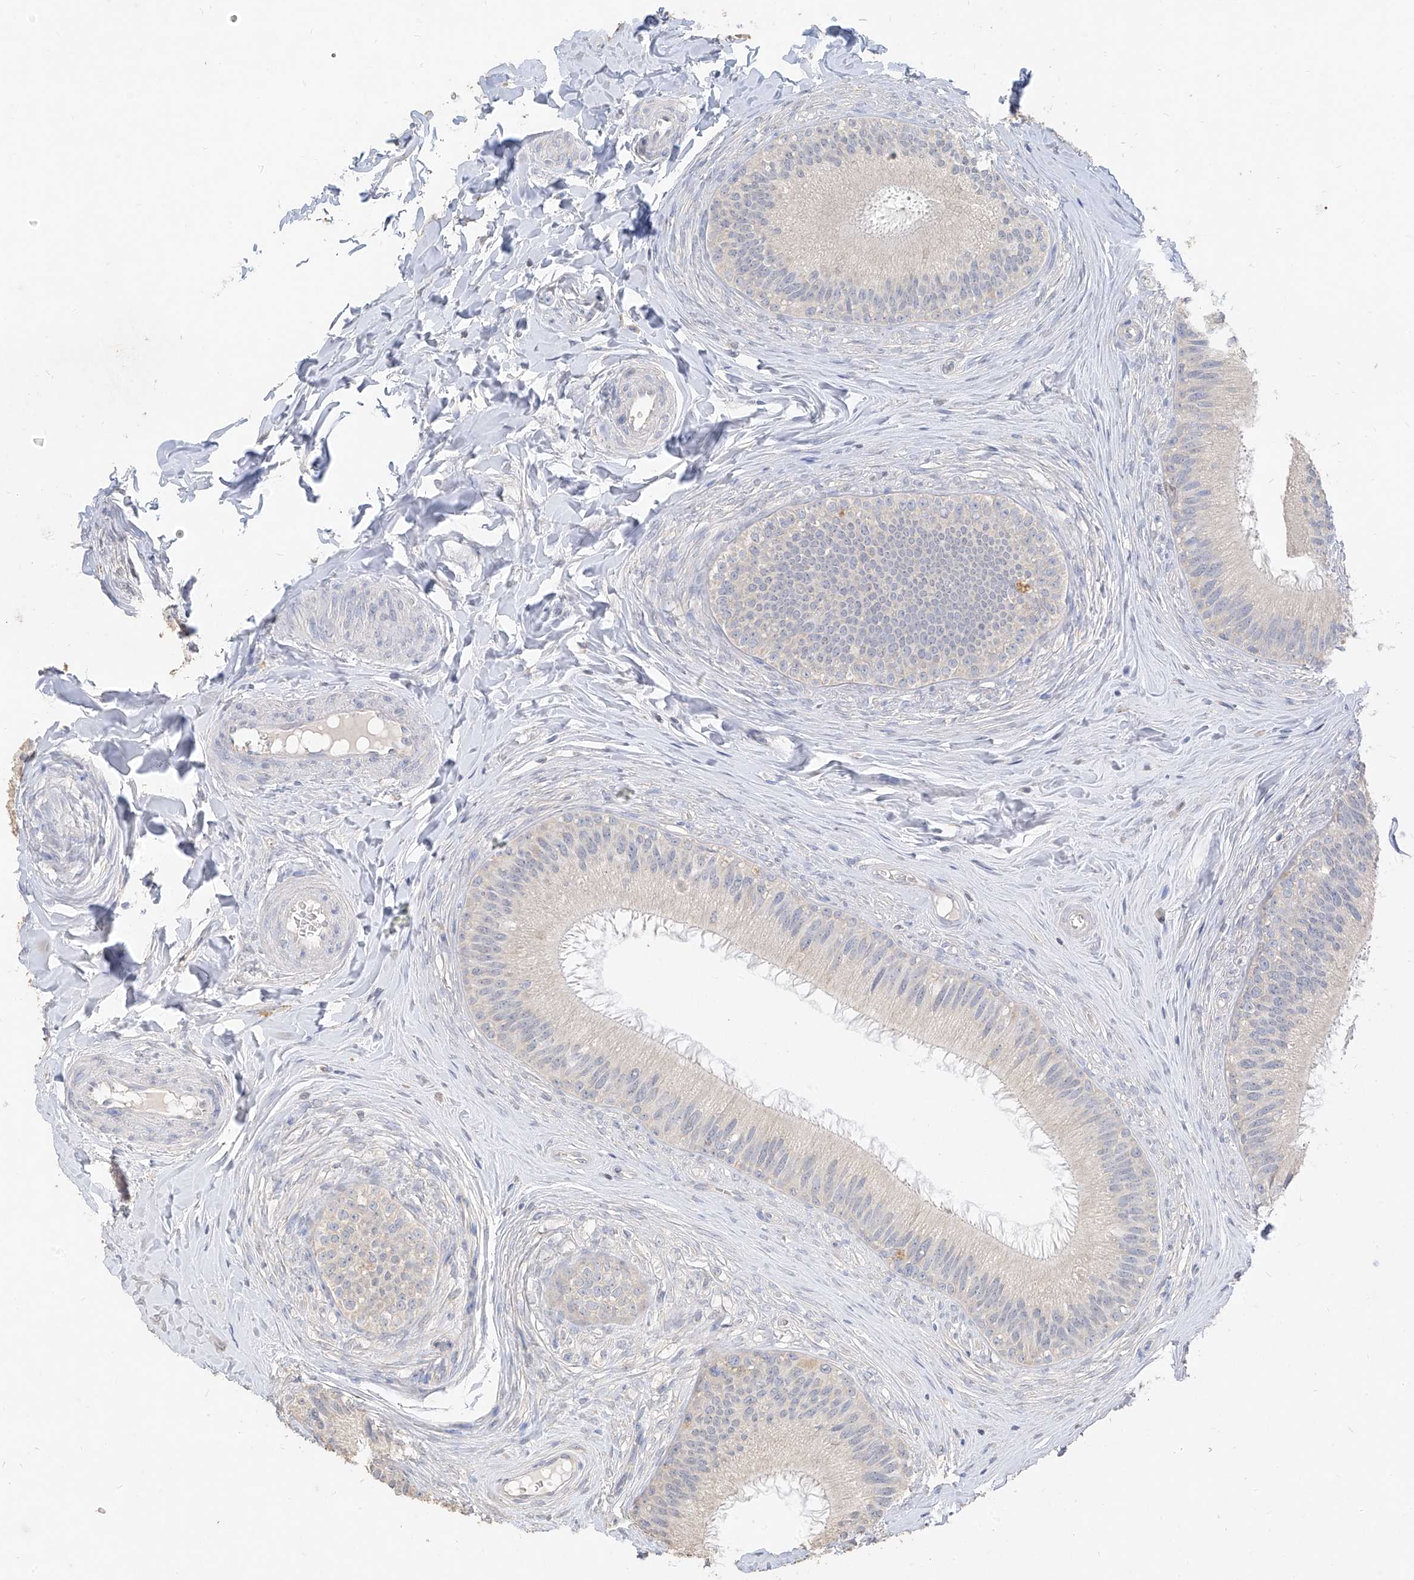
{"staining": {"intensity": "negative", "quantity": "none", "location": "none"}, "tissue": "epididymis", "cell_type": "Glandular cells", "image_type": "normal", "snomed": [{"axis": "morphology", "description": "Normal tissue, NOS"}, {"axis": "topography", "description": "Epididymis"}], "caption": "Glandular cells are negative for protein expression in unremarkable human epididymis. The staining was performed using DAB (3,3'-diaminobenzidine) to visualize the protein expression in brown, while the nuclei were stained in blue with hematoxylin (Magnification: 20x).", "gene": "ZZEF1", "patient": {"sex": "male", "age": 27}}